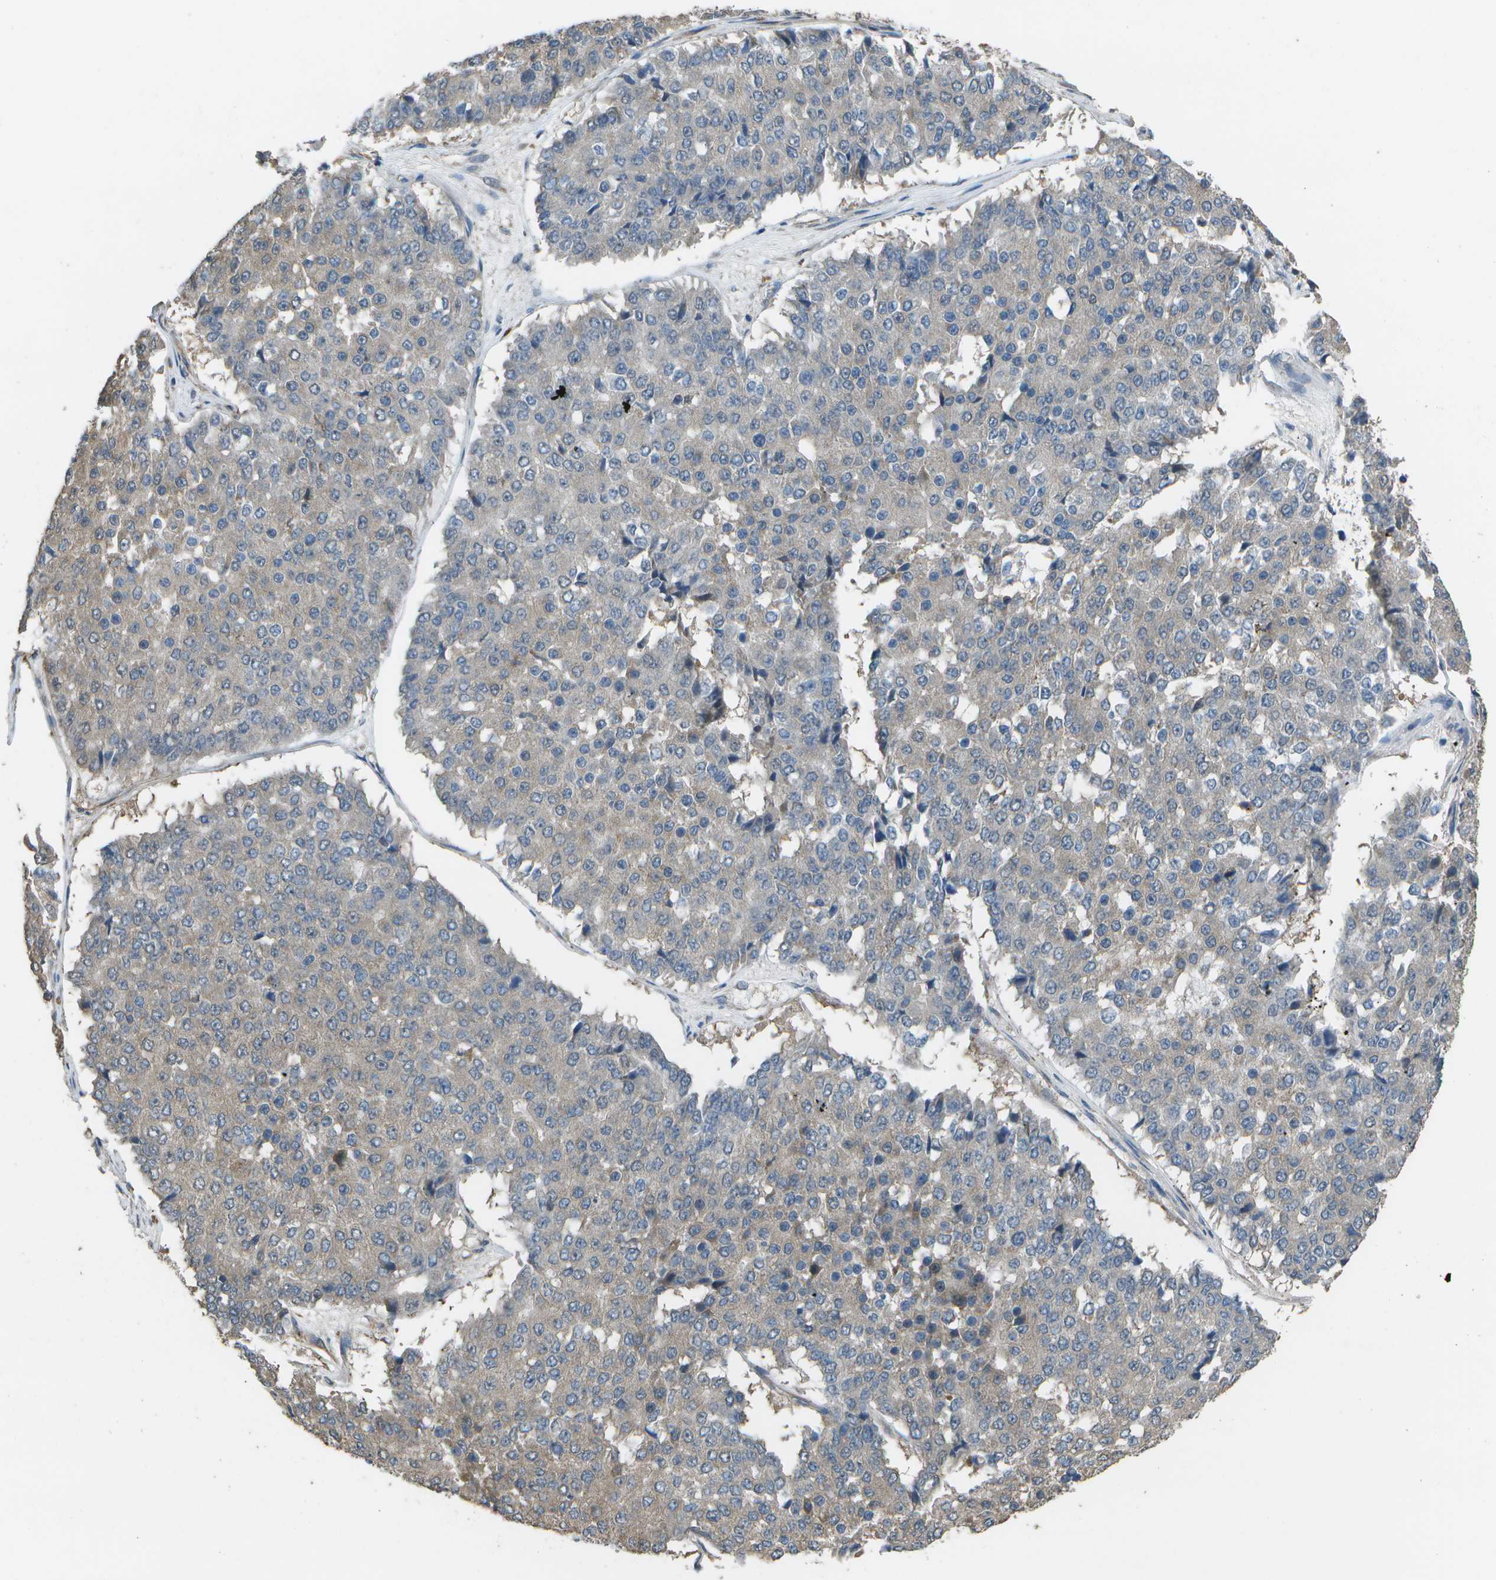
{"staining": {"intensity": "weak", "quantity": "<25%", "location": "cytoplasmic/membranous"}, "tissue": "pancreatic cancer", "cell_type": "Tumor cells", "image_type": "cancer", "snomed": [{"axis": "morphology", "description": "Adenocarcinoma, NOS"}, {"axis": "topography", "description": "Pancreas"}], "caption": "This photomicrograph is of pancreatic adenocarcinoma stained with immunohistochemistry (IHC) to label a protein in brown with the nuclei are counter-stained blue. There is no positivity in tumor cells.", "gene": "CLNS1A", "patient": {"sex": "male", "age": 50}}